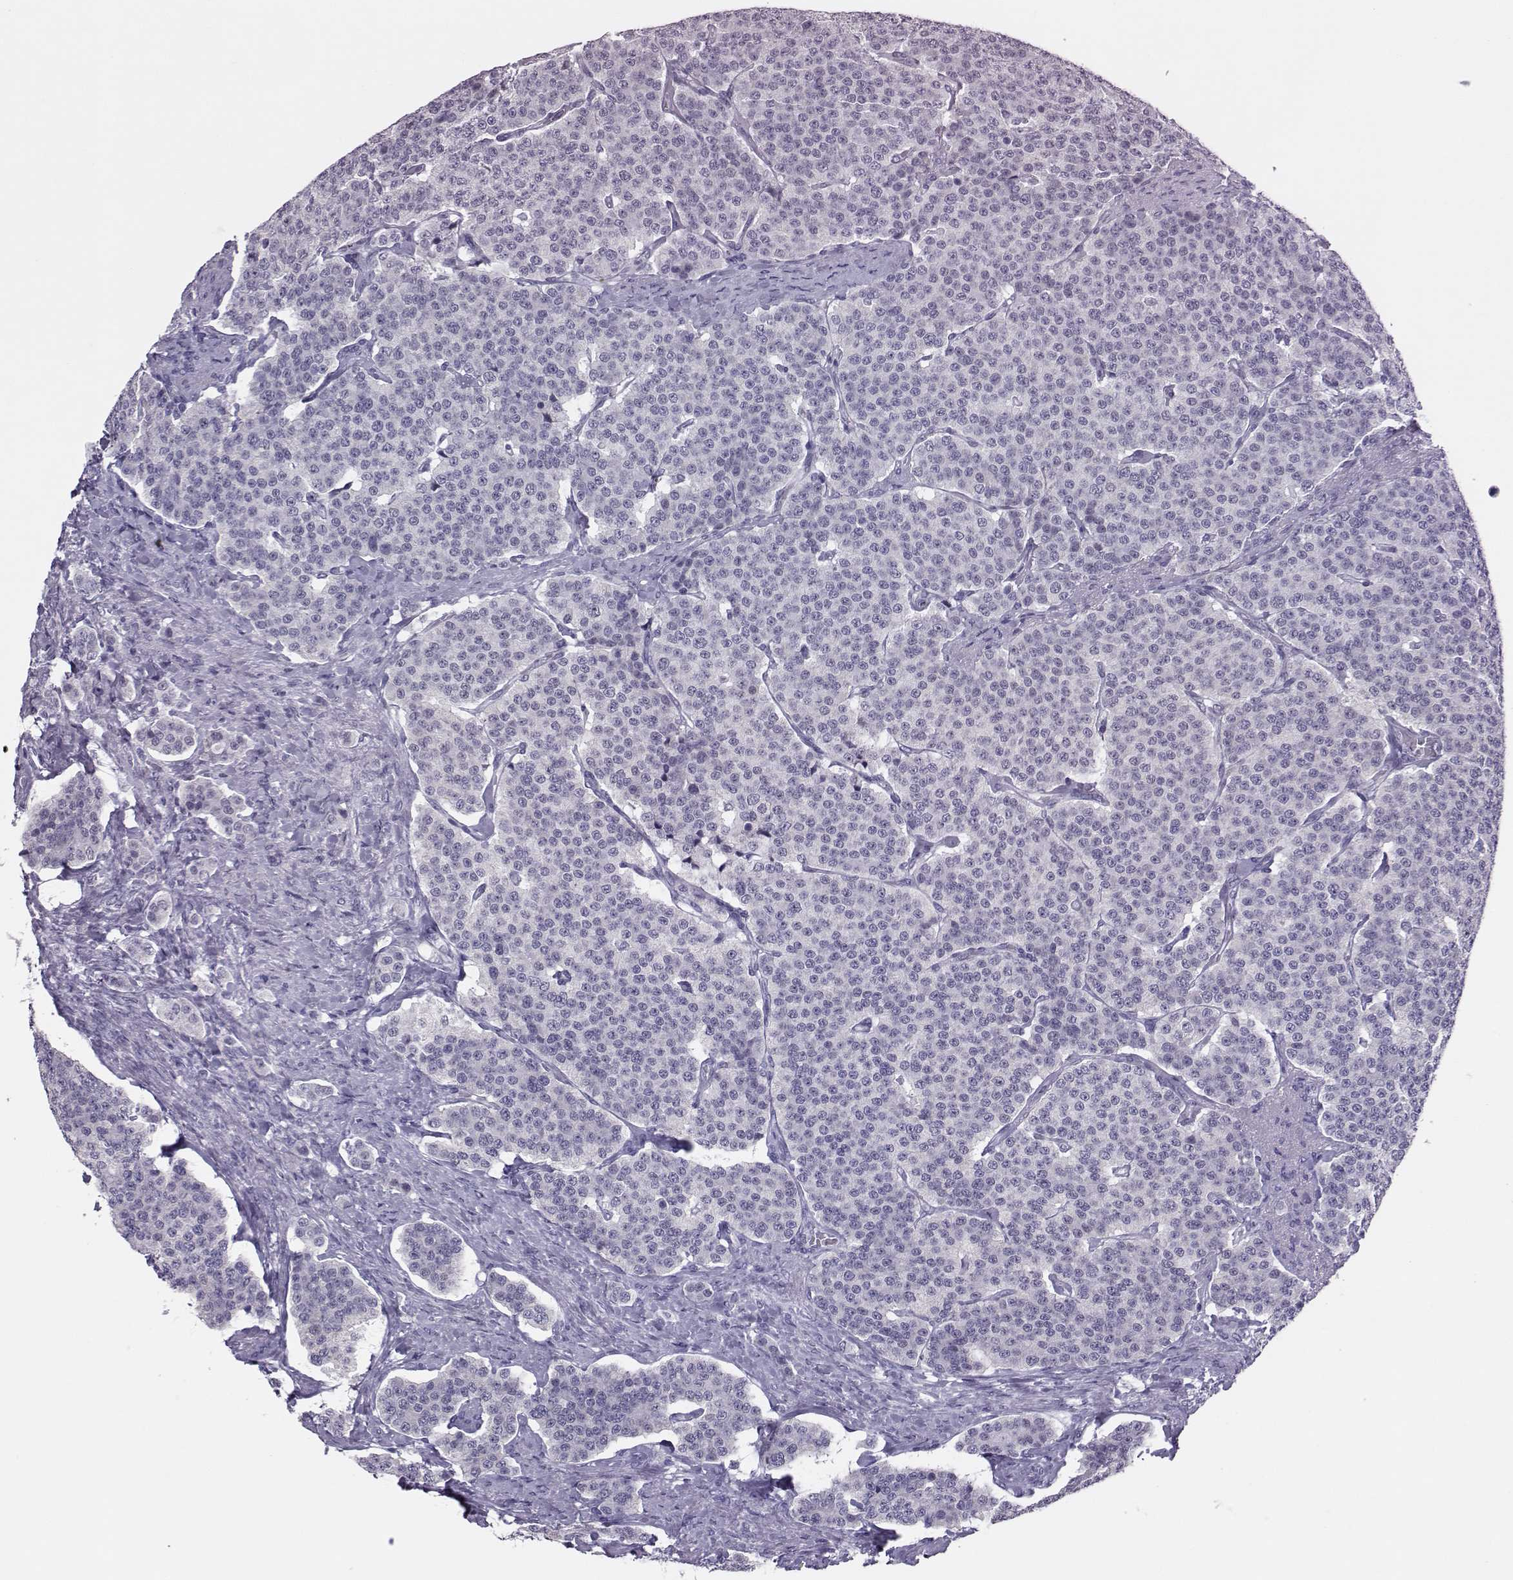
{"staining": {"intensity": "negative", "quantity": "none", "location": "none"}, "tissue": "carcinoid", "cell_type": "Tumor cells", "image_type": "cancer", "snomed": [{"axis": "morphology", "description": "Carcinoid, malignant, NOS"}, {"axis": "topography", "description": "Small intestine"}], "caption": "The image demonstrates no significant positivity in tumor cells of carcinoid. (Stains: DAB (3,3'-diaminobenzidine) IHC with hematoxylin counter stain, Microscopy: brightfield microscopy at high magnification).", "gene": "DNAAF1", "patient": {"sex": "female", "age": 58}}